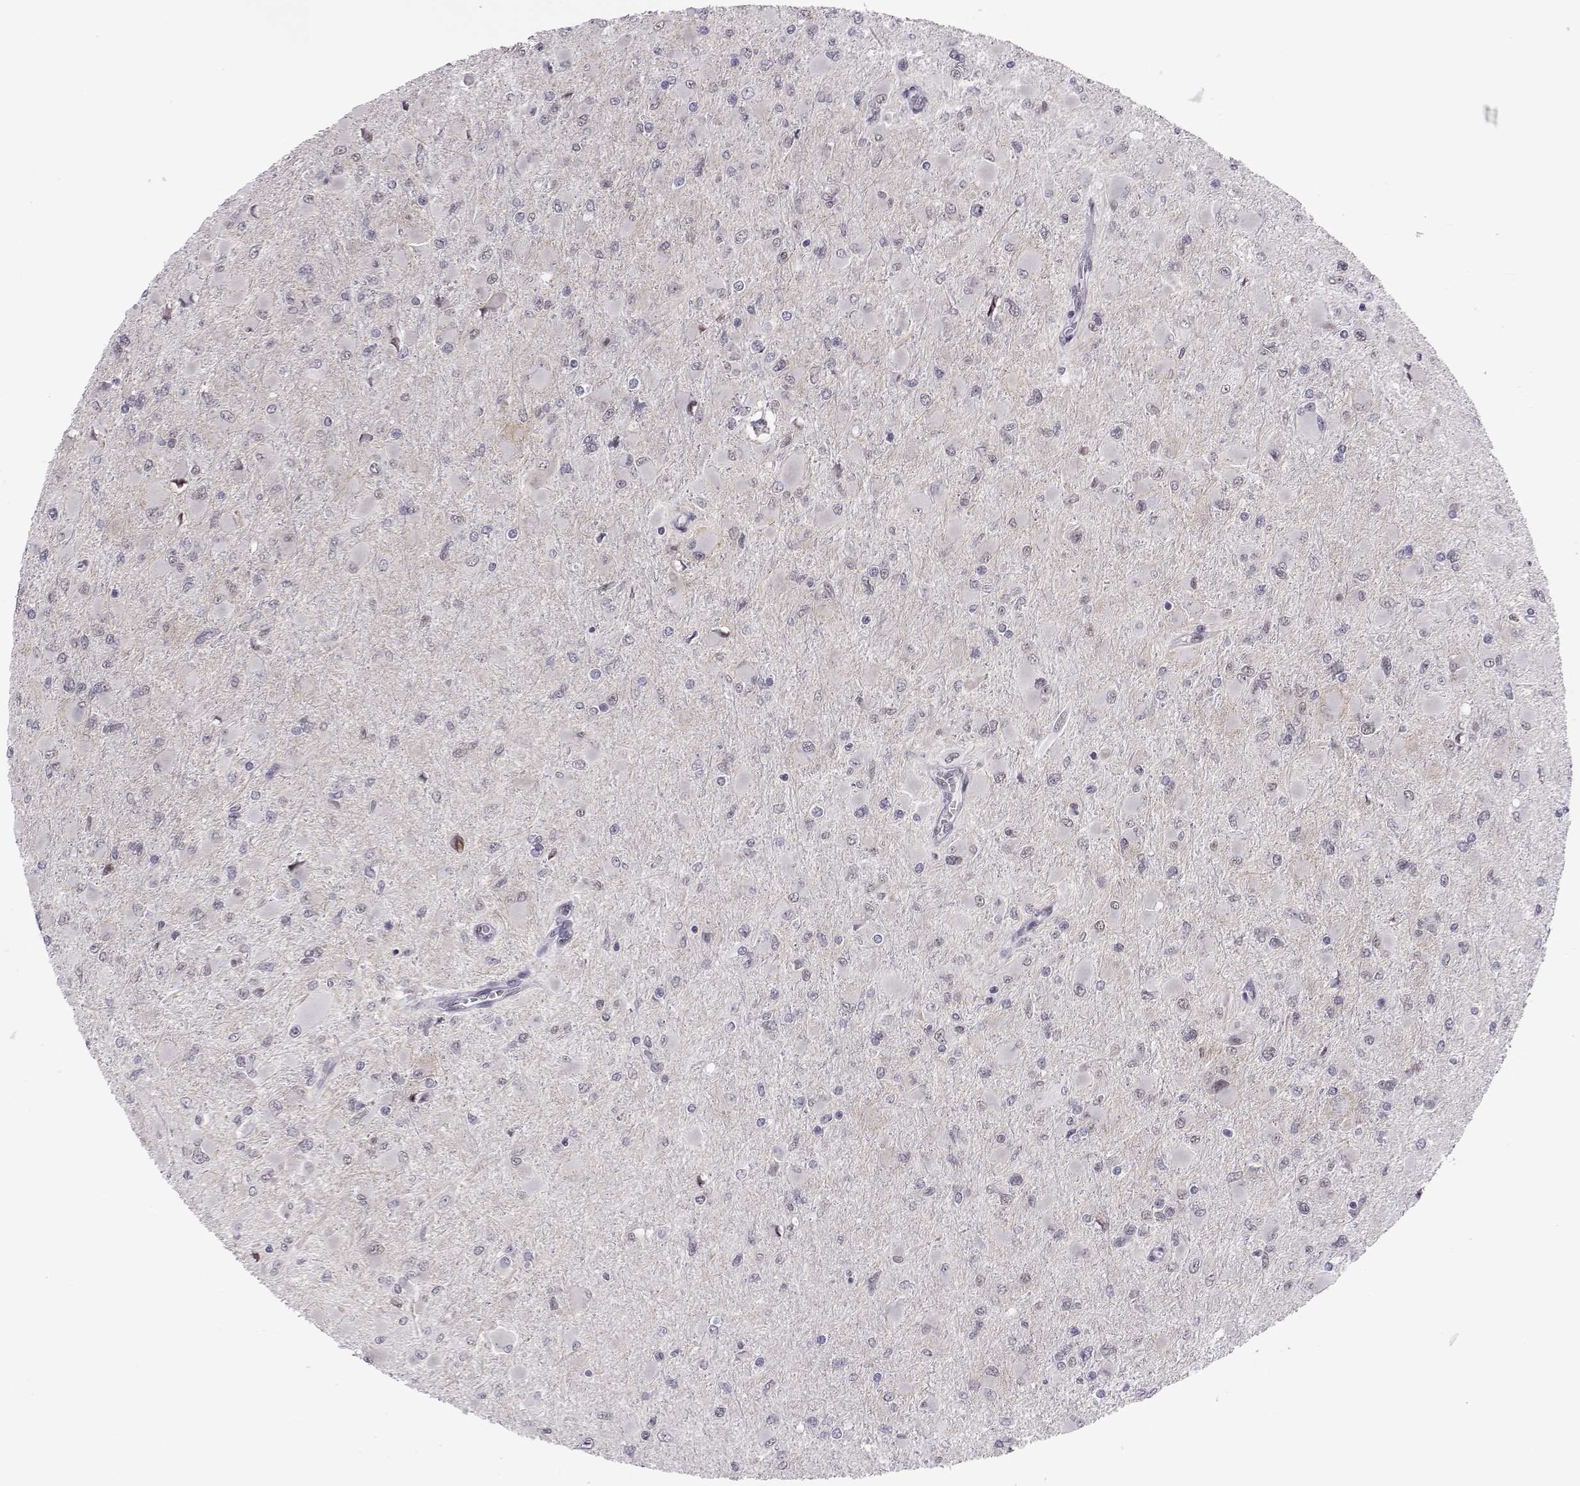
{"staining": {"intensity": "negative", "quantity": "none", "location": "none"}, "tissue": "glioma", "cell_type": "Tumor cells", "image_type": "cancer", "snomed": [{"axis": "morphology", "description": "Glioma, malignant, High grade"}, {"axis": "topography", "description": "Cerebral cortex"}], "caption": "DAB immunohistochemical staining of human glioma shows no significant positivity in tumor cells.", "gene": "SIX6", "patient": {"sex": "female", "age": 36}}